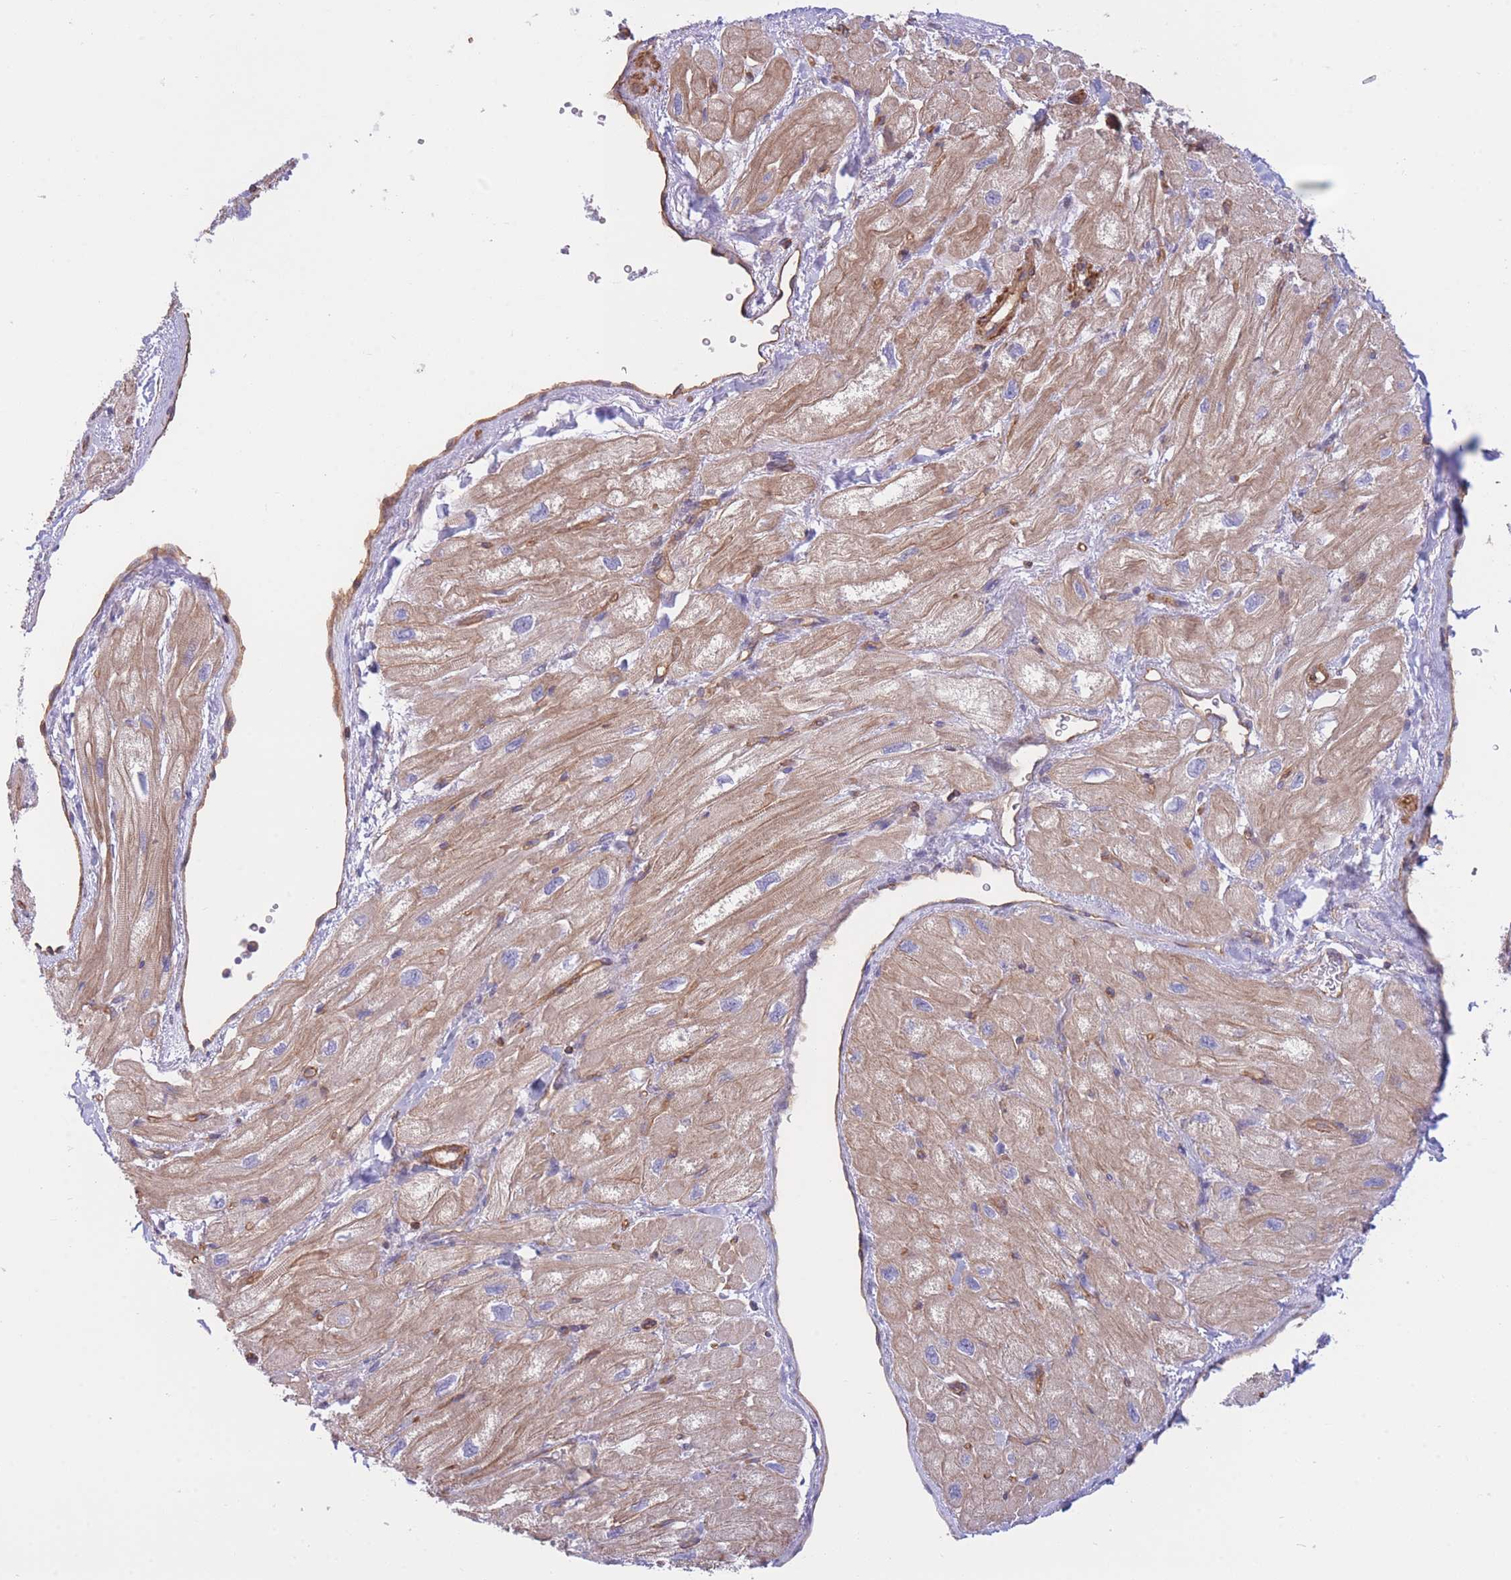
{"staining": {"intensity": "weak", "quantity": ">75%", "location": "cytoplasmic/membranous"}, "tissue": "heart muscle", "cell_type": "Cardiomyocytes", "image_type": "normal", "snomed": [{"axis": "morphology", "description": "Normal tissue, NOS"}, {"axis": "topography", "description": "Heart"}], "caption": "Heart muscle stained with immunohistochemistry exhibits weak cytoplasmic/membranous expression in approximately >75% of cardiomyocytes.", "gene": "CDC25B", "patient": {"sex": "male", "age": 65}}